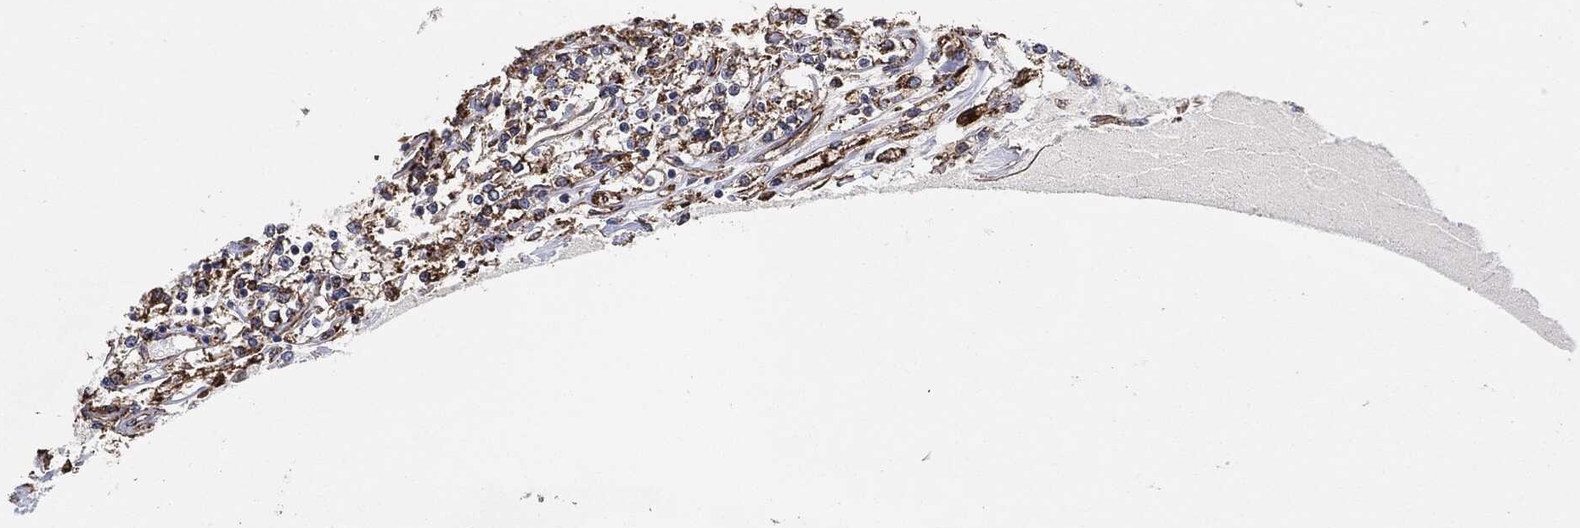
{"staining": {"intensity": "strong", "quantity": "25%-75%", "location": "cytoplasmic/membranous"}, "tissue": "renal cancer", "cell_type": "Tumor cells", "image_type": "cancer", "snomed": [{"axis": "morphology", "description": "Adenocarcinoma, NOS"}, {"axis": "topography", "description": "Kidney"}], "caption": "Human renal cancer stained with a protein marker reveals strong staining in tumor cells.", "gene": "CTNNA1", "patient": {"sex": "female", "age": 59}}